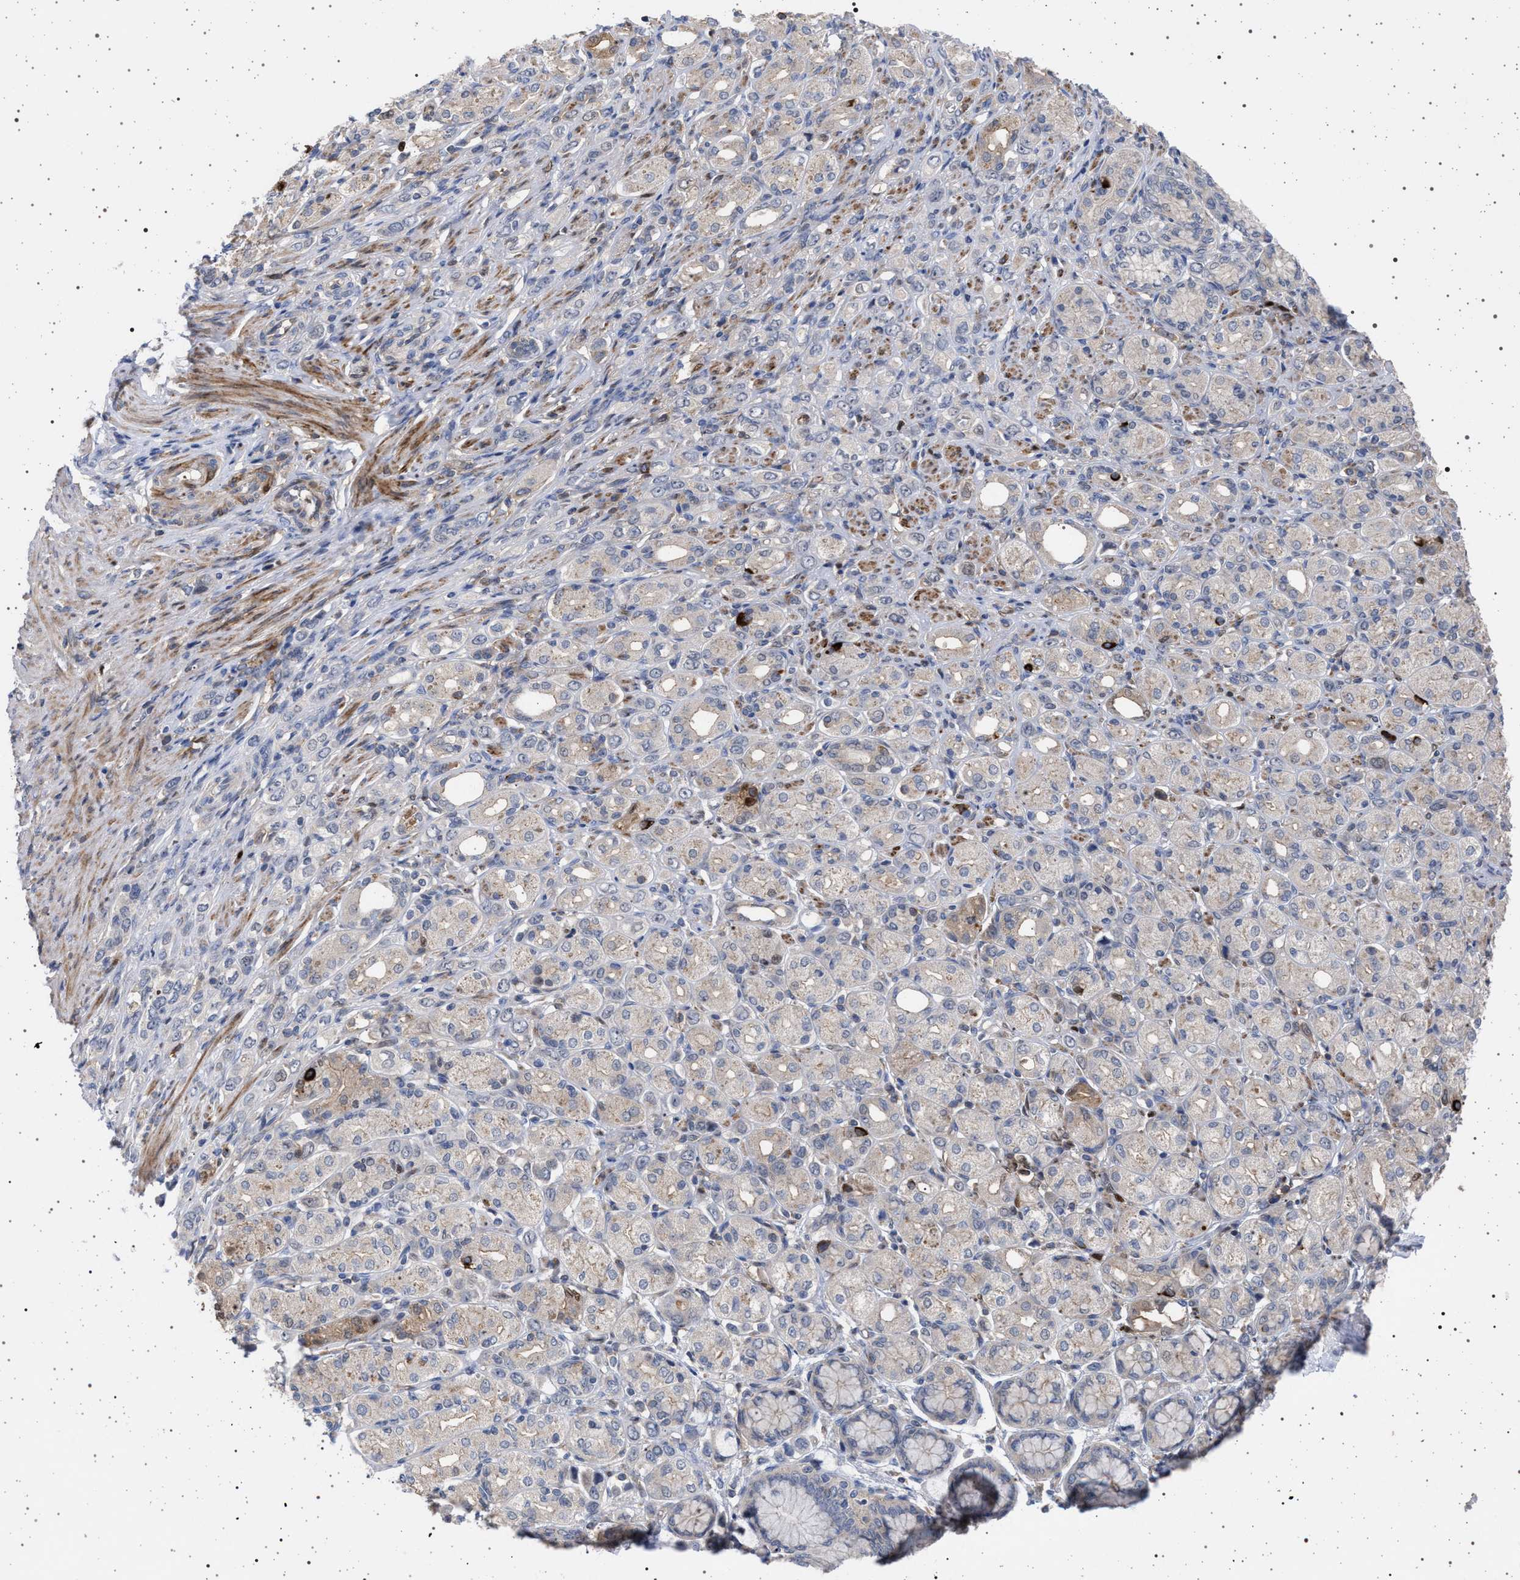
{"staining": {"intensity": "negative", "quantity": "none", "location": "none"}, "tissue": "stomach cancer", "cell_type": "Tumor cells", "image_type": "cancer", "snomed": [{"axis": "morphology", "description": "Adenocarcinoma, NOS"}, {"axis": "topography", "description": "Stomach"}], "caption": "High magnification brightfield microscopy of adenocarcinoma (stomach) stained with DAB (brown) and counterstained with hematoxylin (blue): tumor cells show no significant positivity.", "gene": "RBM48", "patient": {"sex": "female", "age": 65}}